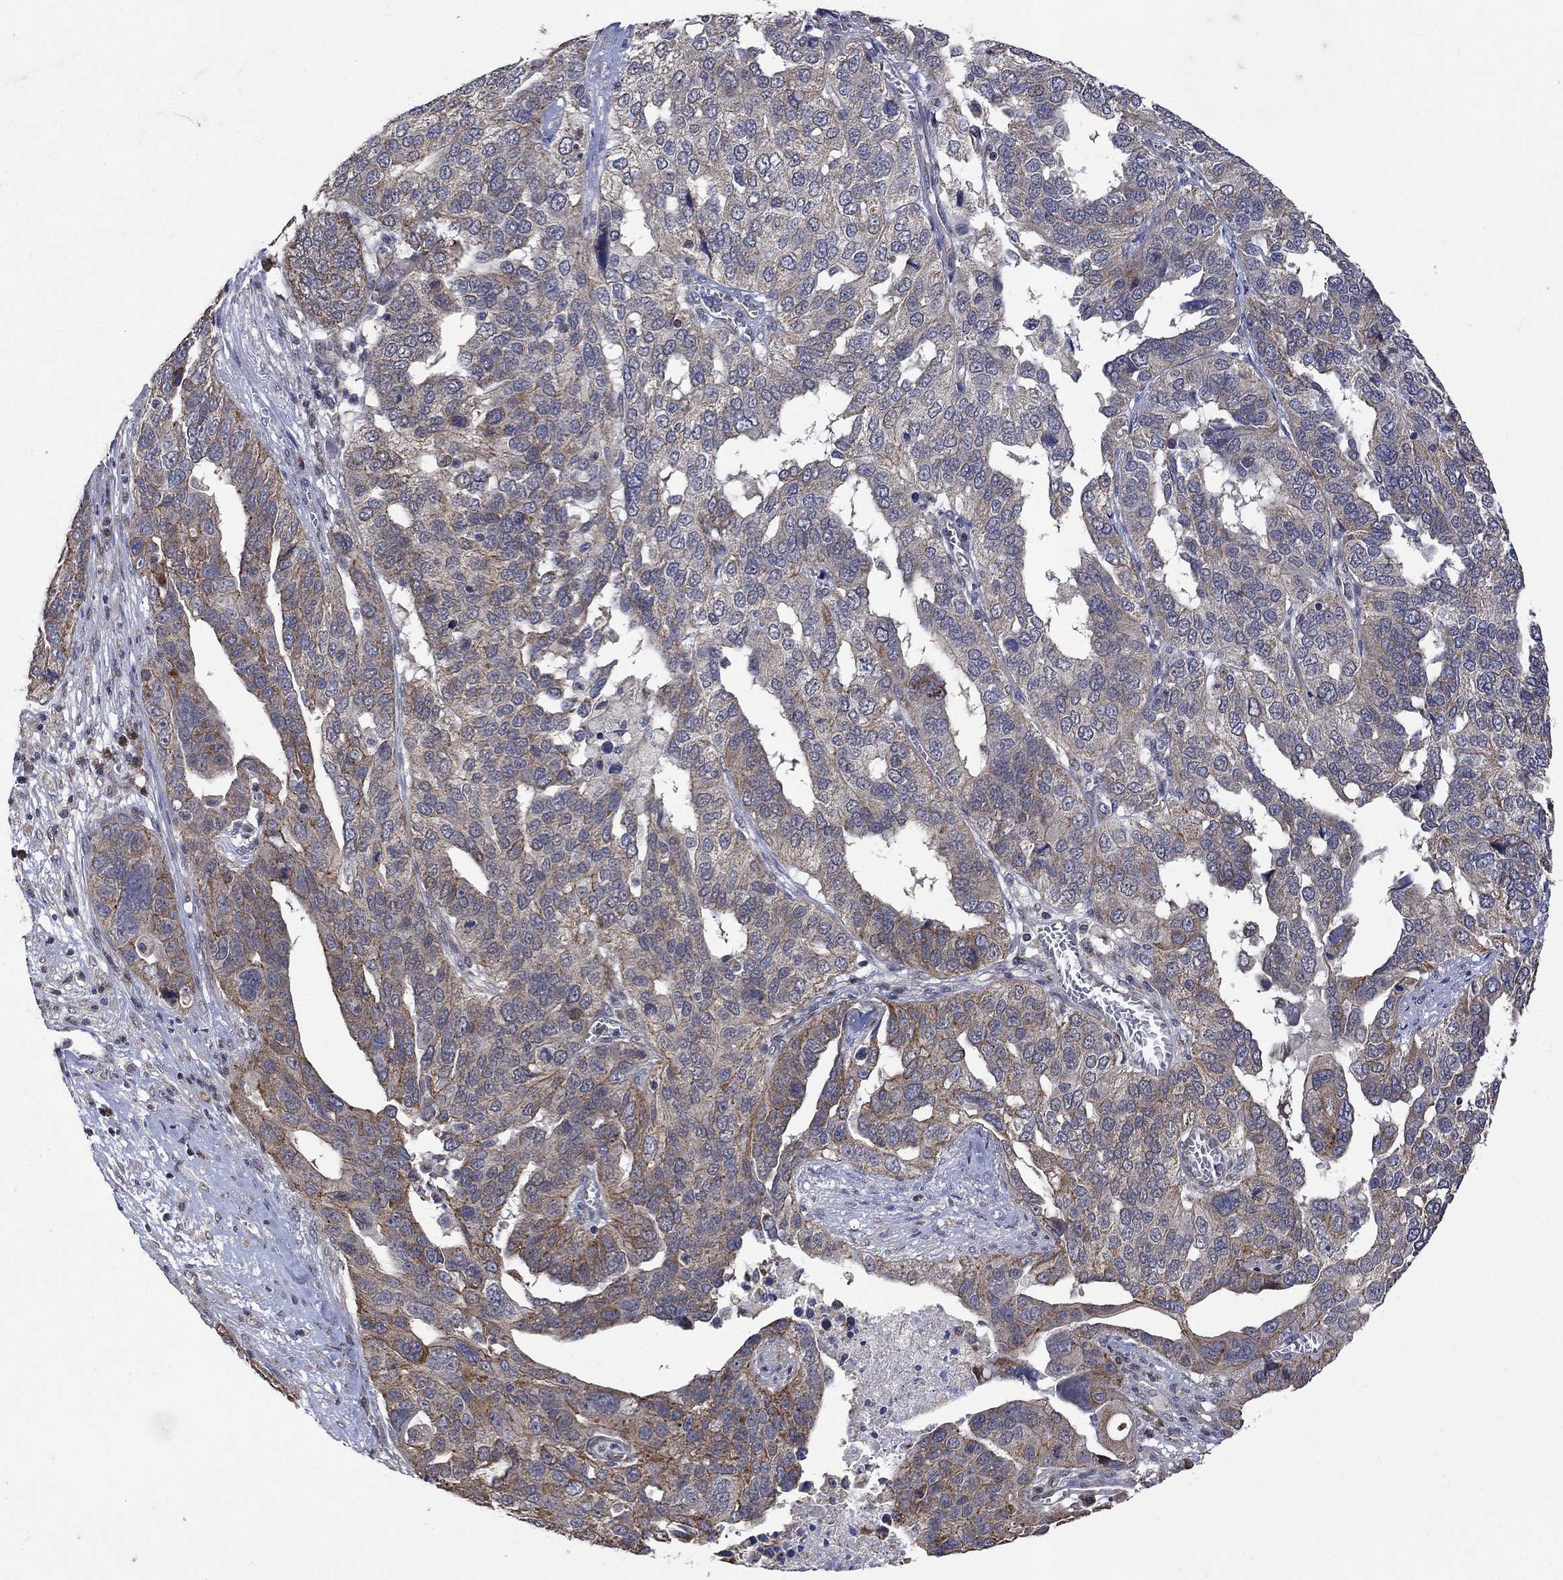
{"staining": {"intensity": "strong", "quantity": "25%-75%", "location": "cytoplasmic/membranous"}, "tissue": "ovarian cancer", "cell_type": "Tumor cells", "image_type": "cancer", "snomed": [{"axis": "morphology", "description": "Carcinoma, endometroid"}, {"axis": "topography", "description": "Soft tissue"}, {"axis": "topography", "description": "Ovary"}], "caption": "Approximately 25%-75% of tumor cells in ovarian endometroid carcinoma demonstrate strong cytoplasmic/membranous protein positivity as visualized by brown immunohistochemical staining.", "gene": "ANKRA2", "patient": {"sex": "female", "age": 52}}